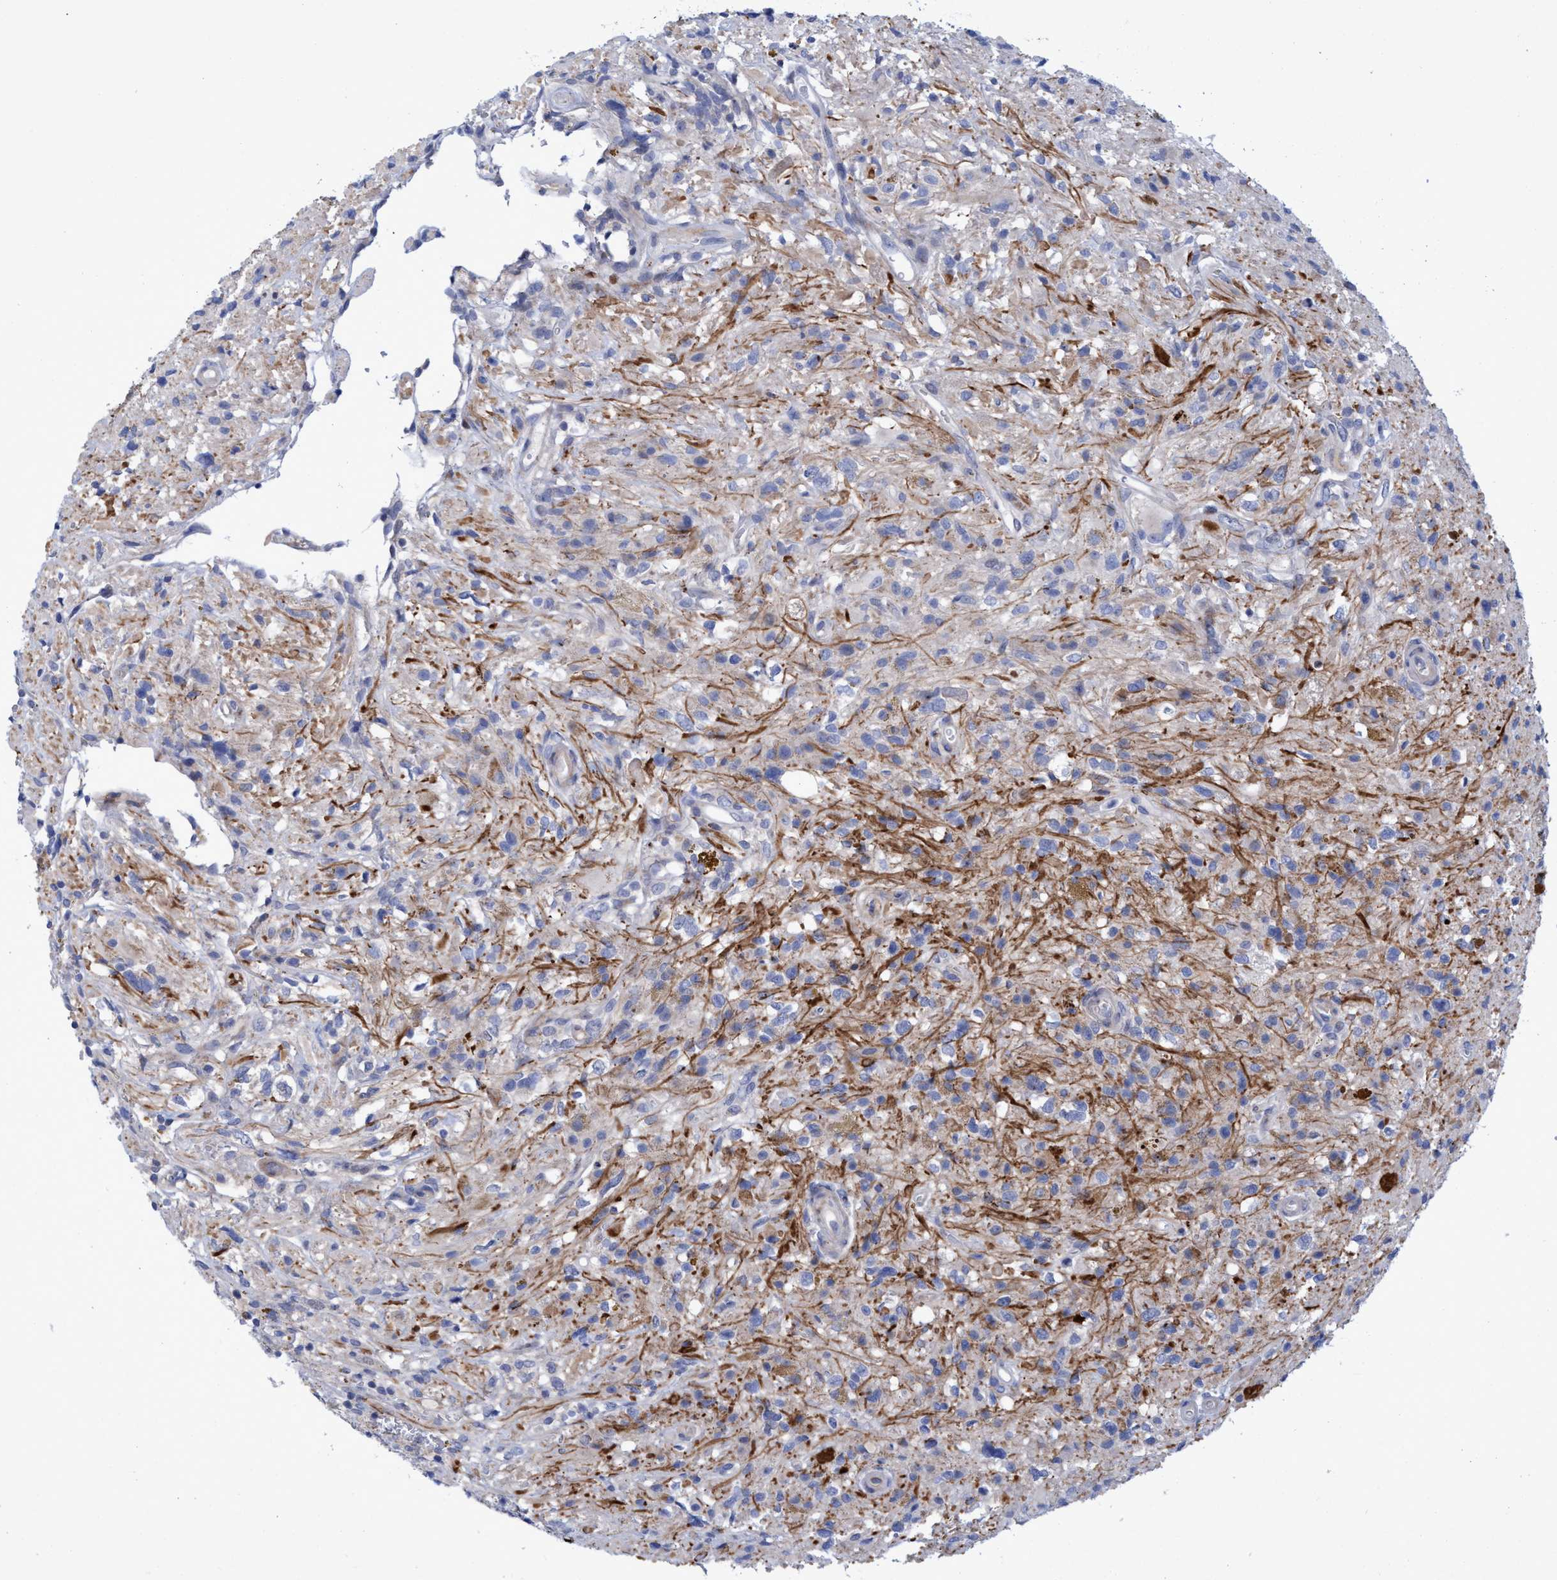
{"staining": {"intensity": "weak", "quantity": "<25%", "location": "cytoplasmic/membranous"}, "tissue": "glioma", "cell_type": "Tumor cells", "image_type": "cancer", "snomed": [{"axis": "morphology", "description": "Glioma, malignant, High grade"}, {"axis": "topography", "description": "Brain"}], "caption": "High magnification brightfield microscopy of high-grade glioma (malignant) stained with DAB (3,3'-diaminobenzidine) (brown) and counterstained with hematoxylin (blue): tumor cells show no significant expression.", "gene": "R3HCC1", "patient": {"sex": "male", "age": 33}}